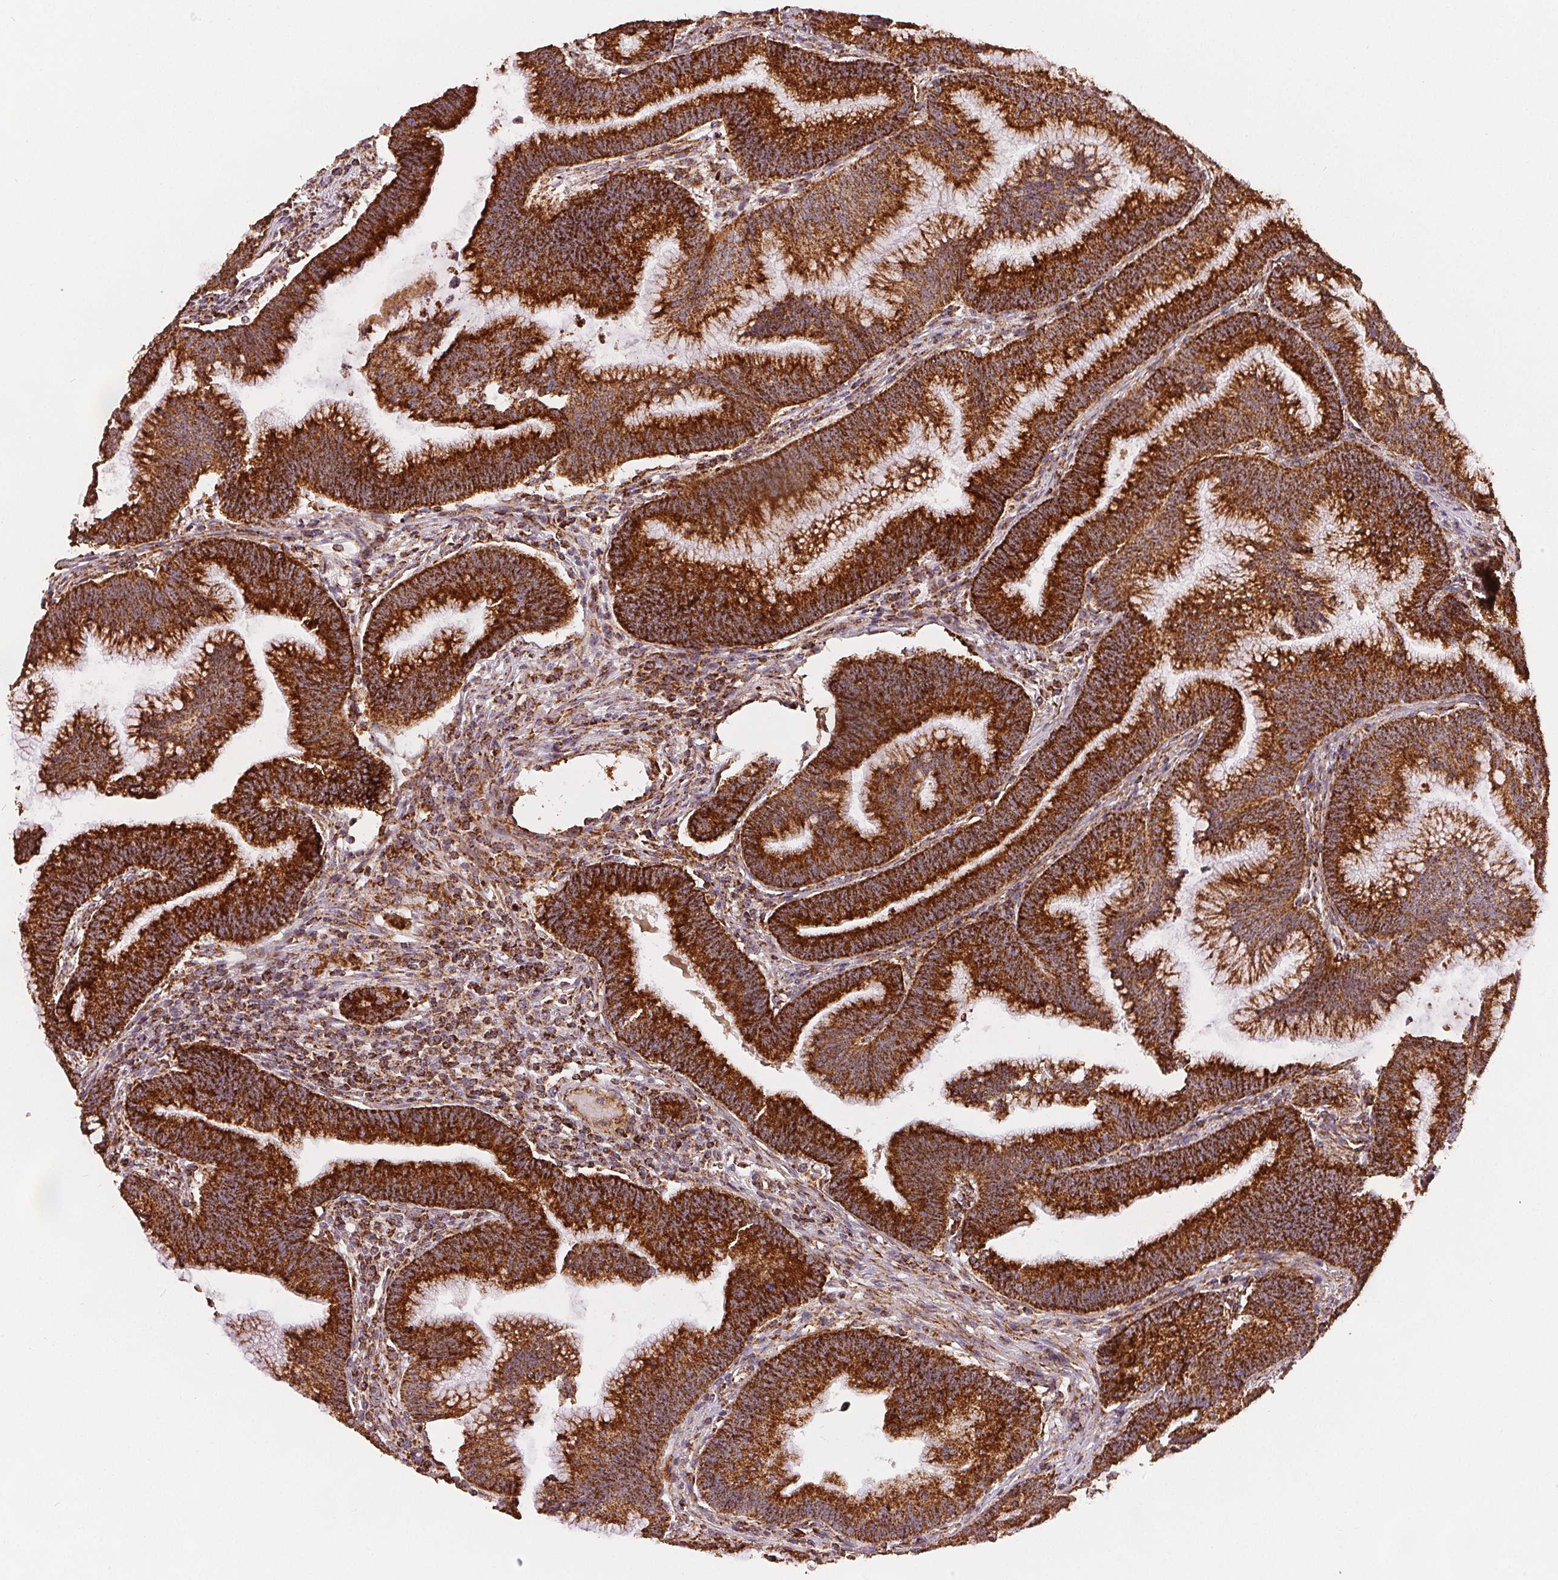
{"staining": {"intensity": "strong", "quantity": ">75%", "location": "cytoplasmic/membranous"}, "tissue": "colorectal cancer", "cell_type": "Tumor cells", "image_type": "cancer", "snomed": [{"axis": "morphology", "description": "Adenocarcinoma, NOS"}, {"axis": "topography", "description": "Colon"}], "caption": "DAB immunohistochemical staining of colorectal cancer (adenocarcinoma) reveals strong cytoplasmic/membranous protein positivity in about >75% of tumor cells.", "gene": "SDHB", "patient": {"sex": "female", "age": 78}}